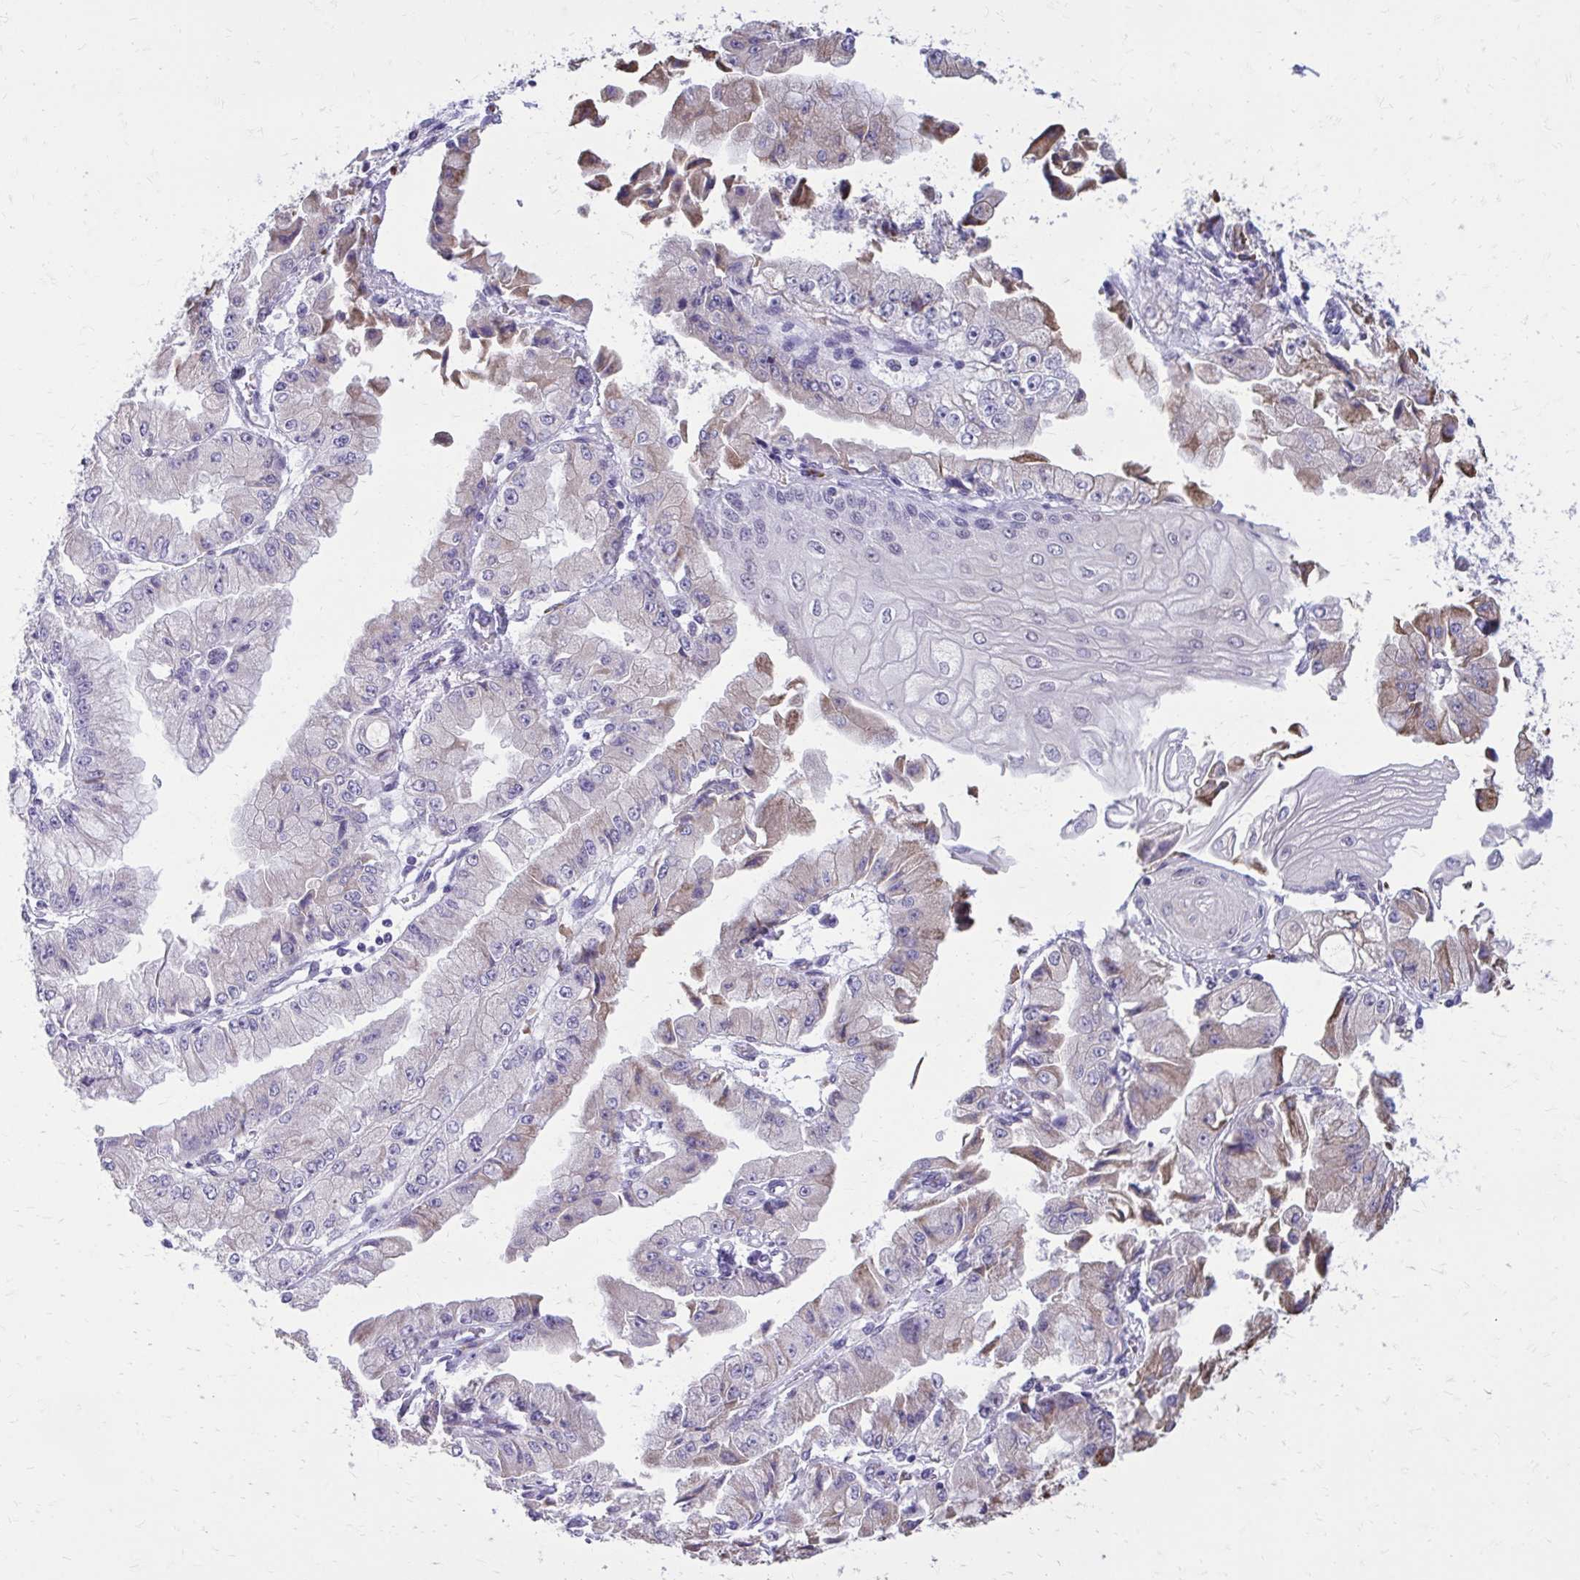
{"staining": {"intensity": "weak", "quantity": "<25%", "location": "cytoplasmic/membranous"}, "tissue": "stomach cancer", "cell_type": "Tumor cells", "image_type": "cancer", "snomed": [{"axis": "morphology", "description": "Adenocarcinoma, NOS"}, {"axis": "topography", "description": "Stomach, upper"}], "caption": "This image is of stomach adenocarcinoma stained with immunohistochemistry (IHC) to label a protein in brown with the nuclei are counter-stained blue. There is no expression in tumor cells.", "gene": "PROSER1", "patient": {"sex": "female", "age": 74}}